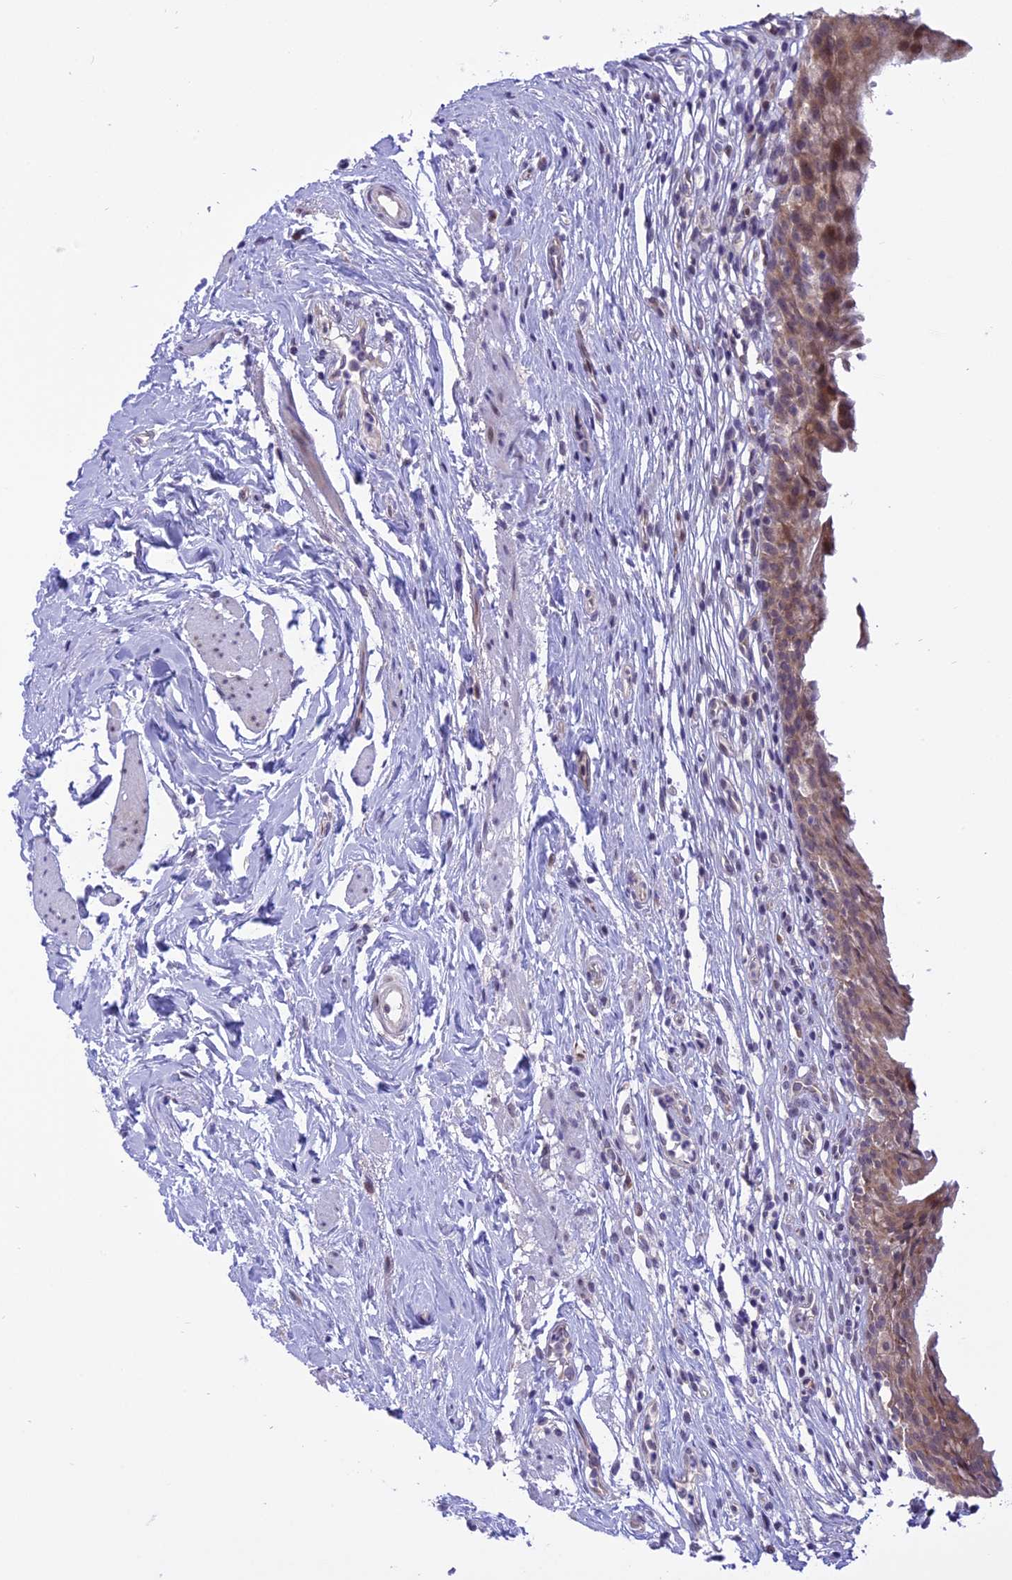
{"staining": {"intensity": "moderate", "quantity": ">75%", "location": "cytoplasmic/membranous"}, "tissue": "urinary bladder", "cell_type": "Urothelial cells", "image_type": "normal", "snomed": [{"axis": "morphology", "description": "Normal tissue, NOS"}, {"axis": "morphology", "description": "Inflammation, NOS"}, {"axis": "topography", "description": "Urinary bladder"}], "caption": "Brown immunohistochemical staining in benign urinary bladder exhibits moderate cytoplasmic/membranous positivity in approximately >75% of urothelial cells. (brown staining indicates protein expression, while blue staining denotes nuclei).", "gene": "ZNF837", "patient": {"sex": "male", "age": 63}}